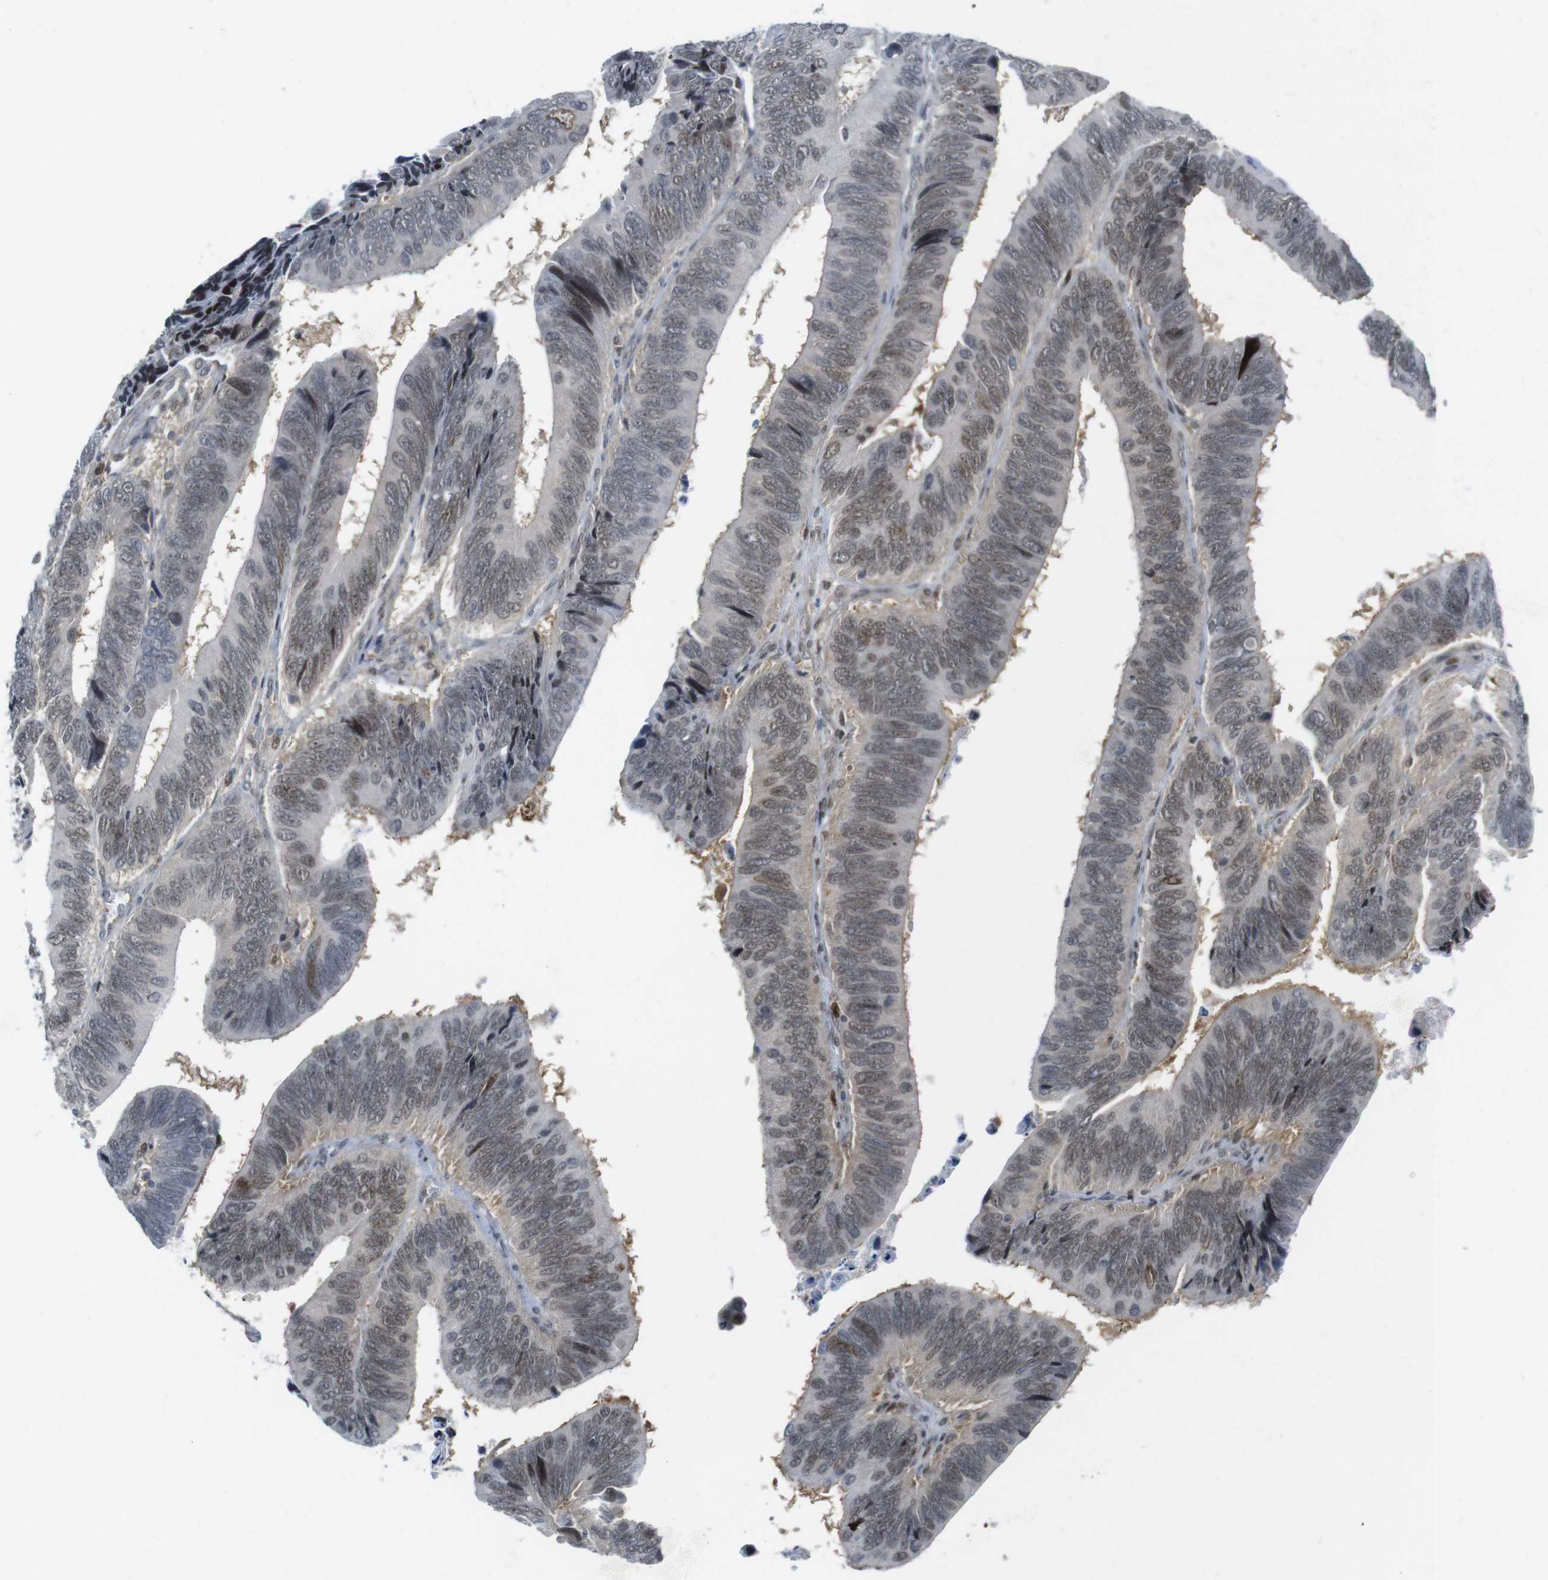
{"staining": {"intensity": "weak", "quantity": "25%-75%", "location": "nuclear"}, "tissue": "colorectal cancer", "cell_type": "Tumor cells", "image_type": "cancer", "snomed": [{"axis": "morphology", "description": "Adenocarcinoma, NOS"}, {"axis": "topography", "description": "Colon"}], "caption": "A histopathology image showing weak nuclear positivity in about 25%-75% of tumor cells in colorectal cancer (adenocarcinoma), as visualized by brown immunohistochemical staining.", "gene": "RCC1", "patient": {"sex": "male", "age": 72}}